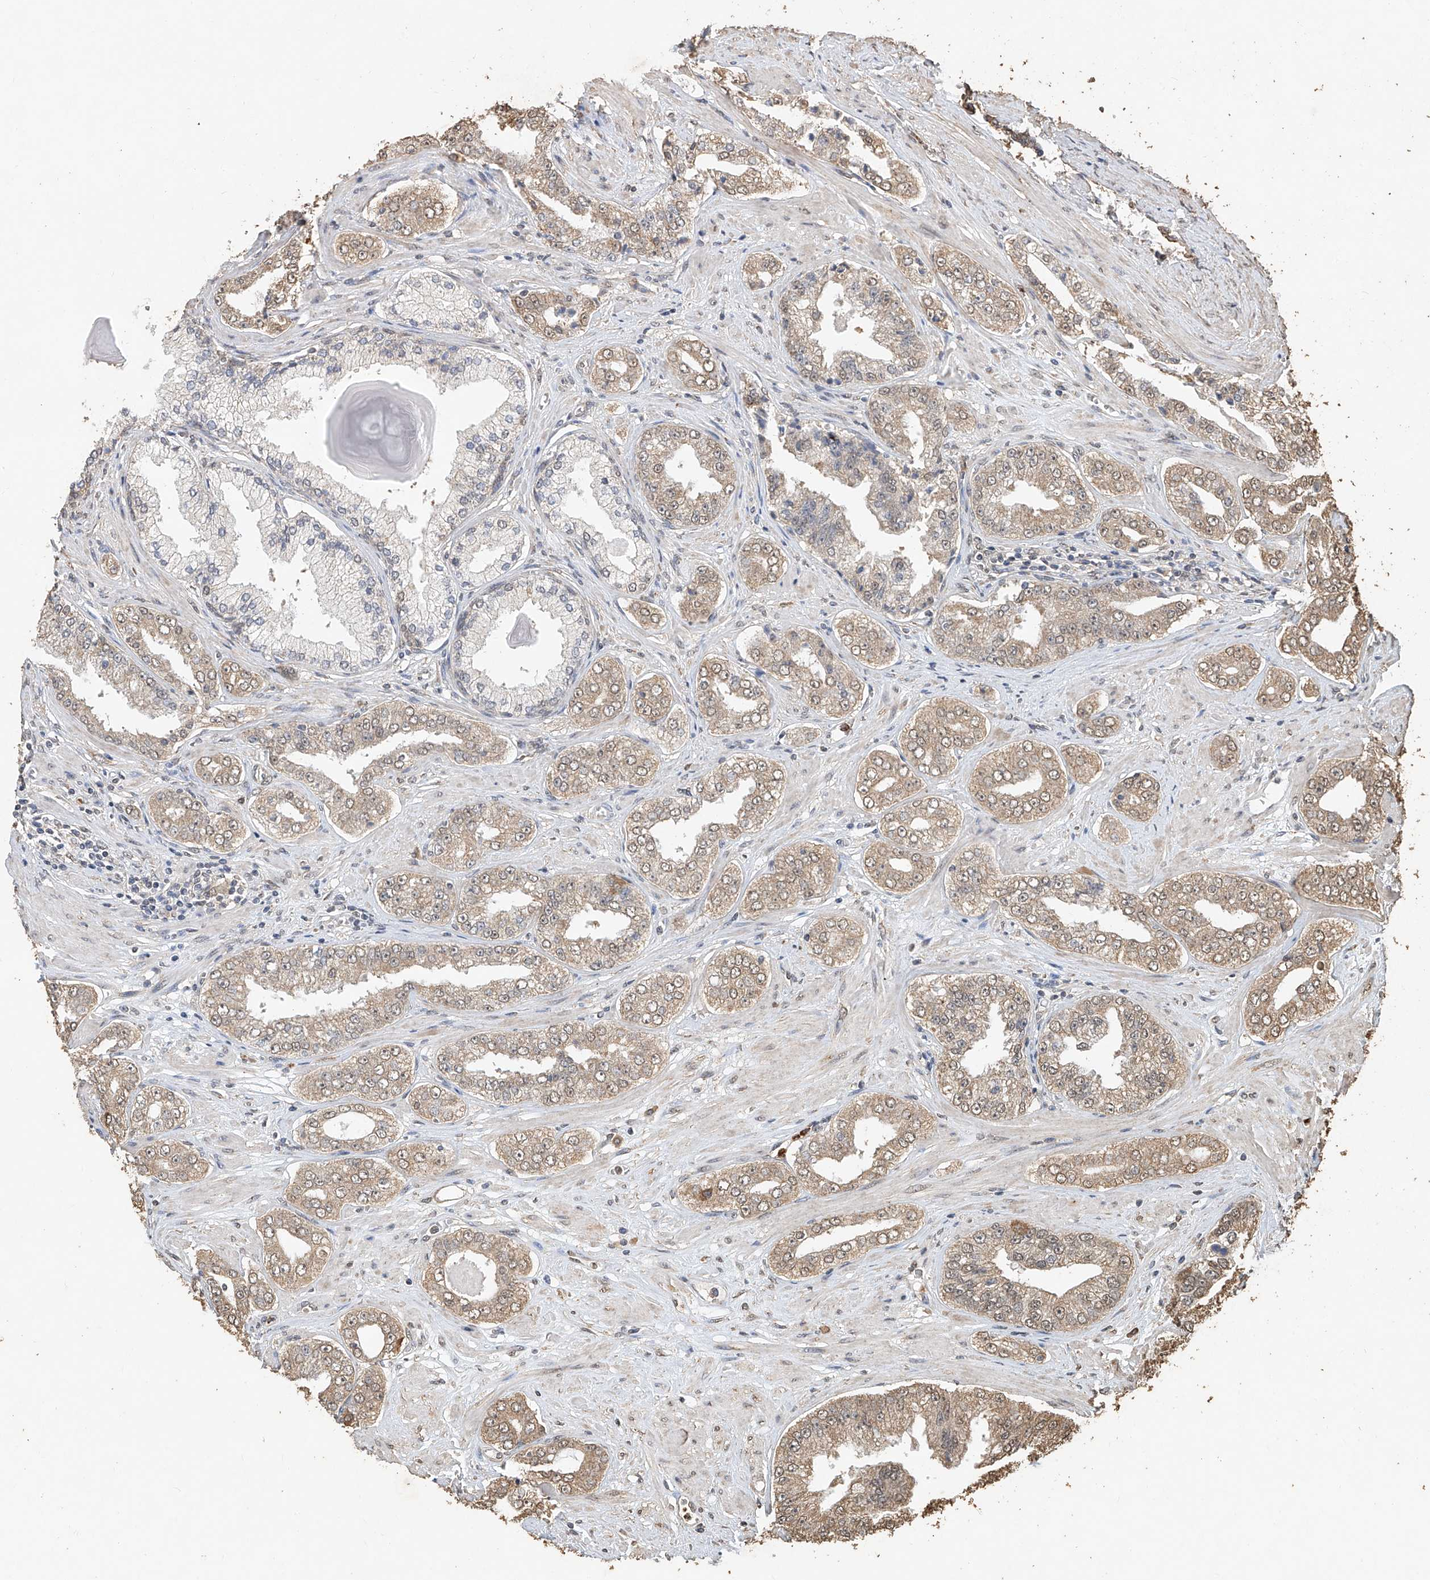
{"staining": {"intensity": "weak", "quantity": ">75%", "location": "cytoplasmic/membranous,nuclear"}, "tissue": "prostate cancer", "cell_type": "Tumor cells", "image_type": "cancer", "snomed": [{"axis": "morphology", "description": "Adenocarcinoma, High grade"}, {"axis": "topography", "description": "Prostate"}], "caption": "Immunohistochemistry photomicrograph of human prostate cancer stained for a protein (brown), which shows low levels of weak cytoplasmic/membranous and nuclear positivity in approximately >75% of tumor cells.", "gene": "ELOVL1", "patient": {"sex": "male", "age": 71}}